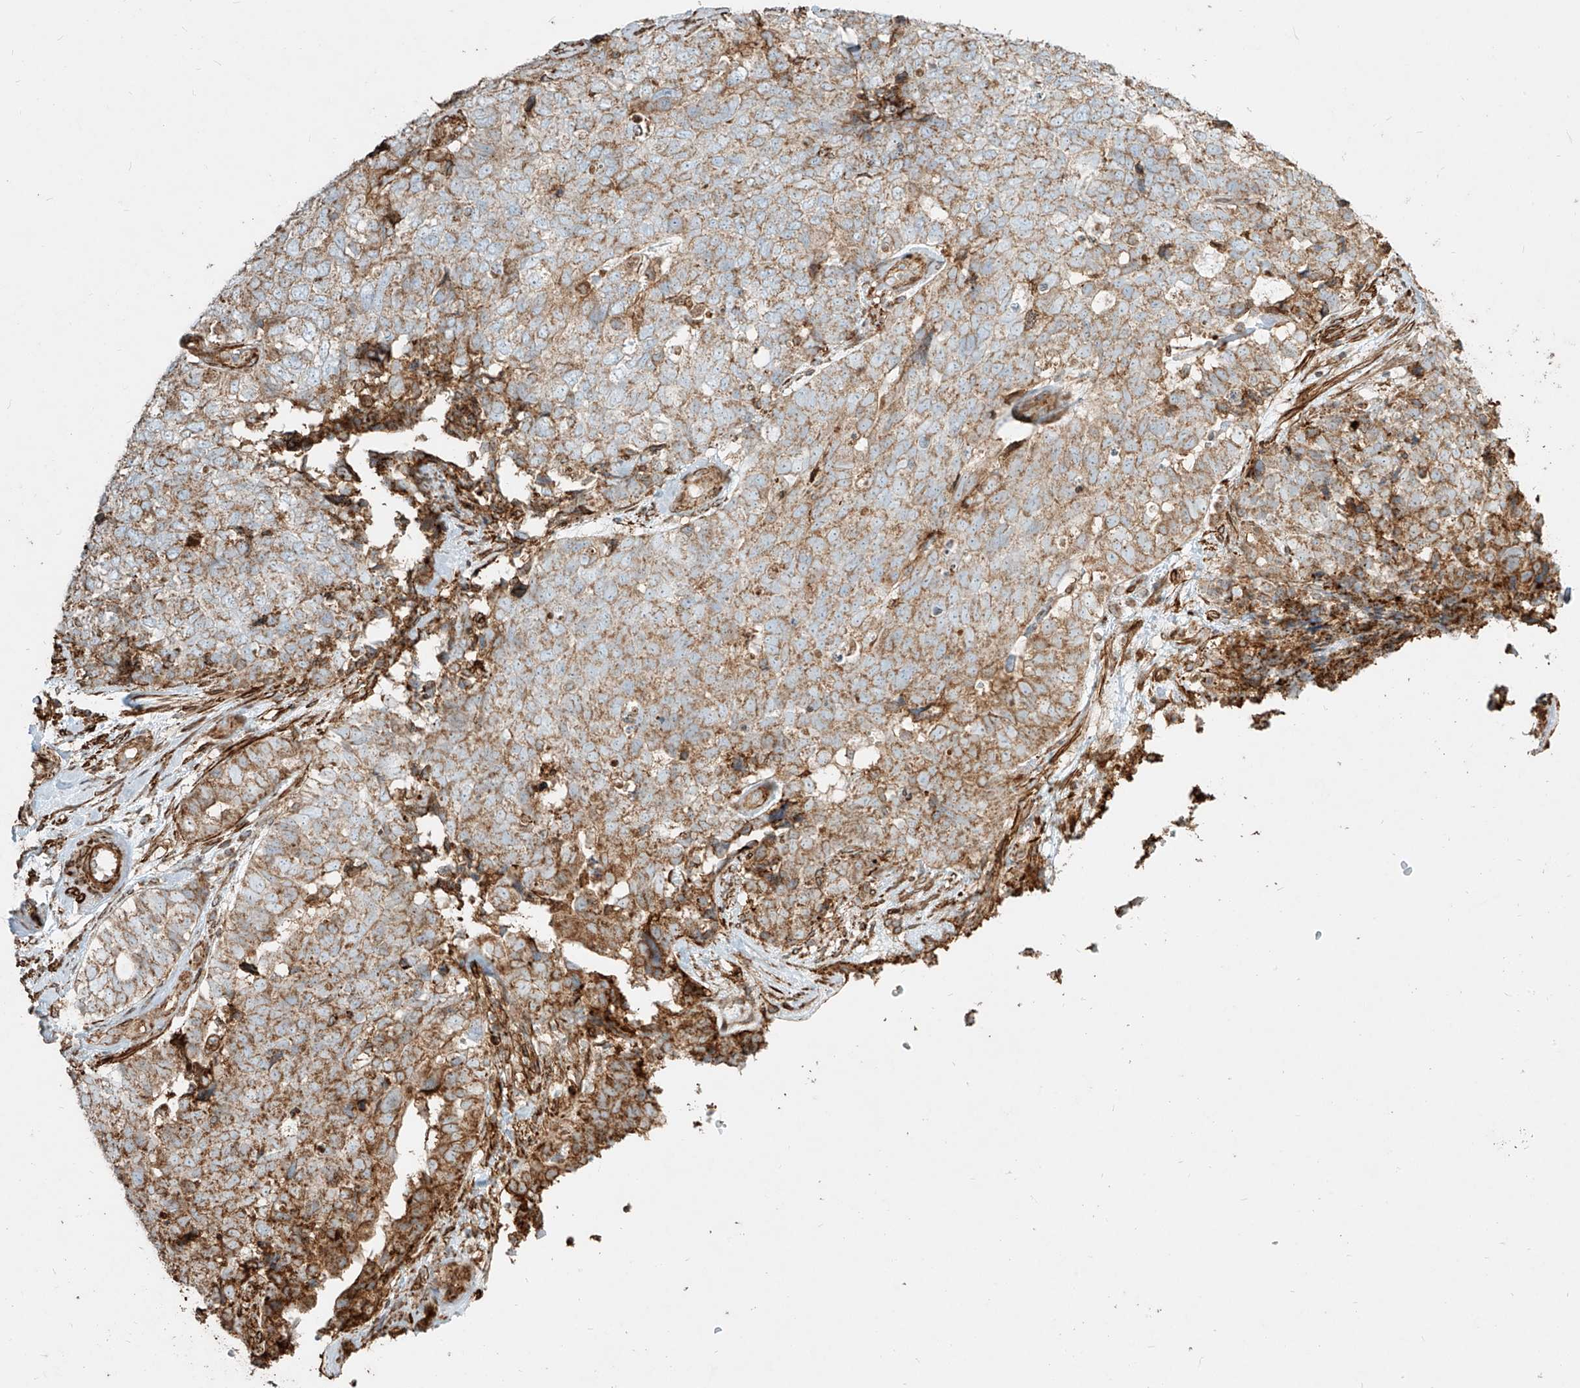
{"staining": {"intensity": "moderate", "quantity": "<25%", "location": "cytoplasmic/membranous"}, "tissue": "cervical cancer", "cell_type": "Tumor cells", "image_type": "cancer", "snomed": [{"axis": "morphology", "description": "Squamous cell carcinoma, NOS"}, {"axis": "topography", "description": "Cervix"}], "caption": "Squamous cell carcinoma (cervical) stained with a brown dye exhibits moderate cytoplasmic/membranous positive positivity in approximately <25% of tumor cells.", "gene": "MTX2", "patient": {"sex": "female", "age": 63}}